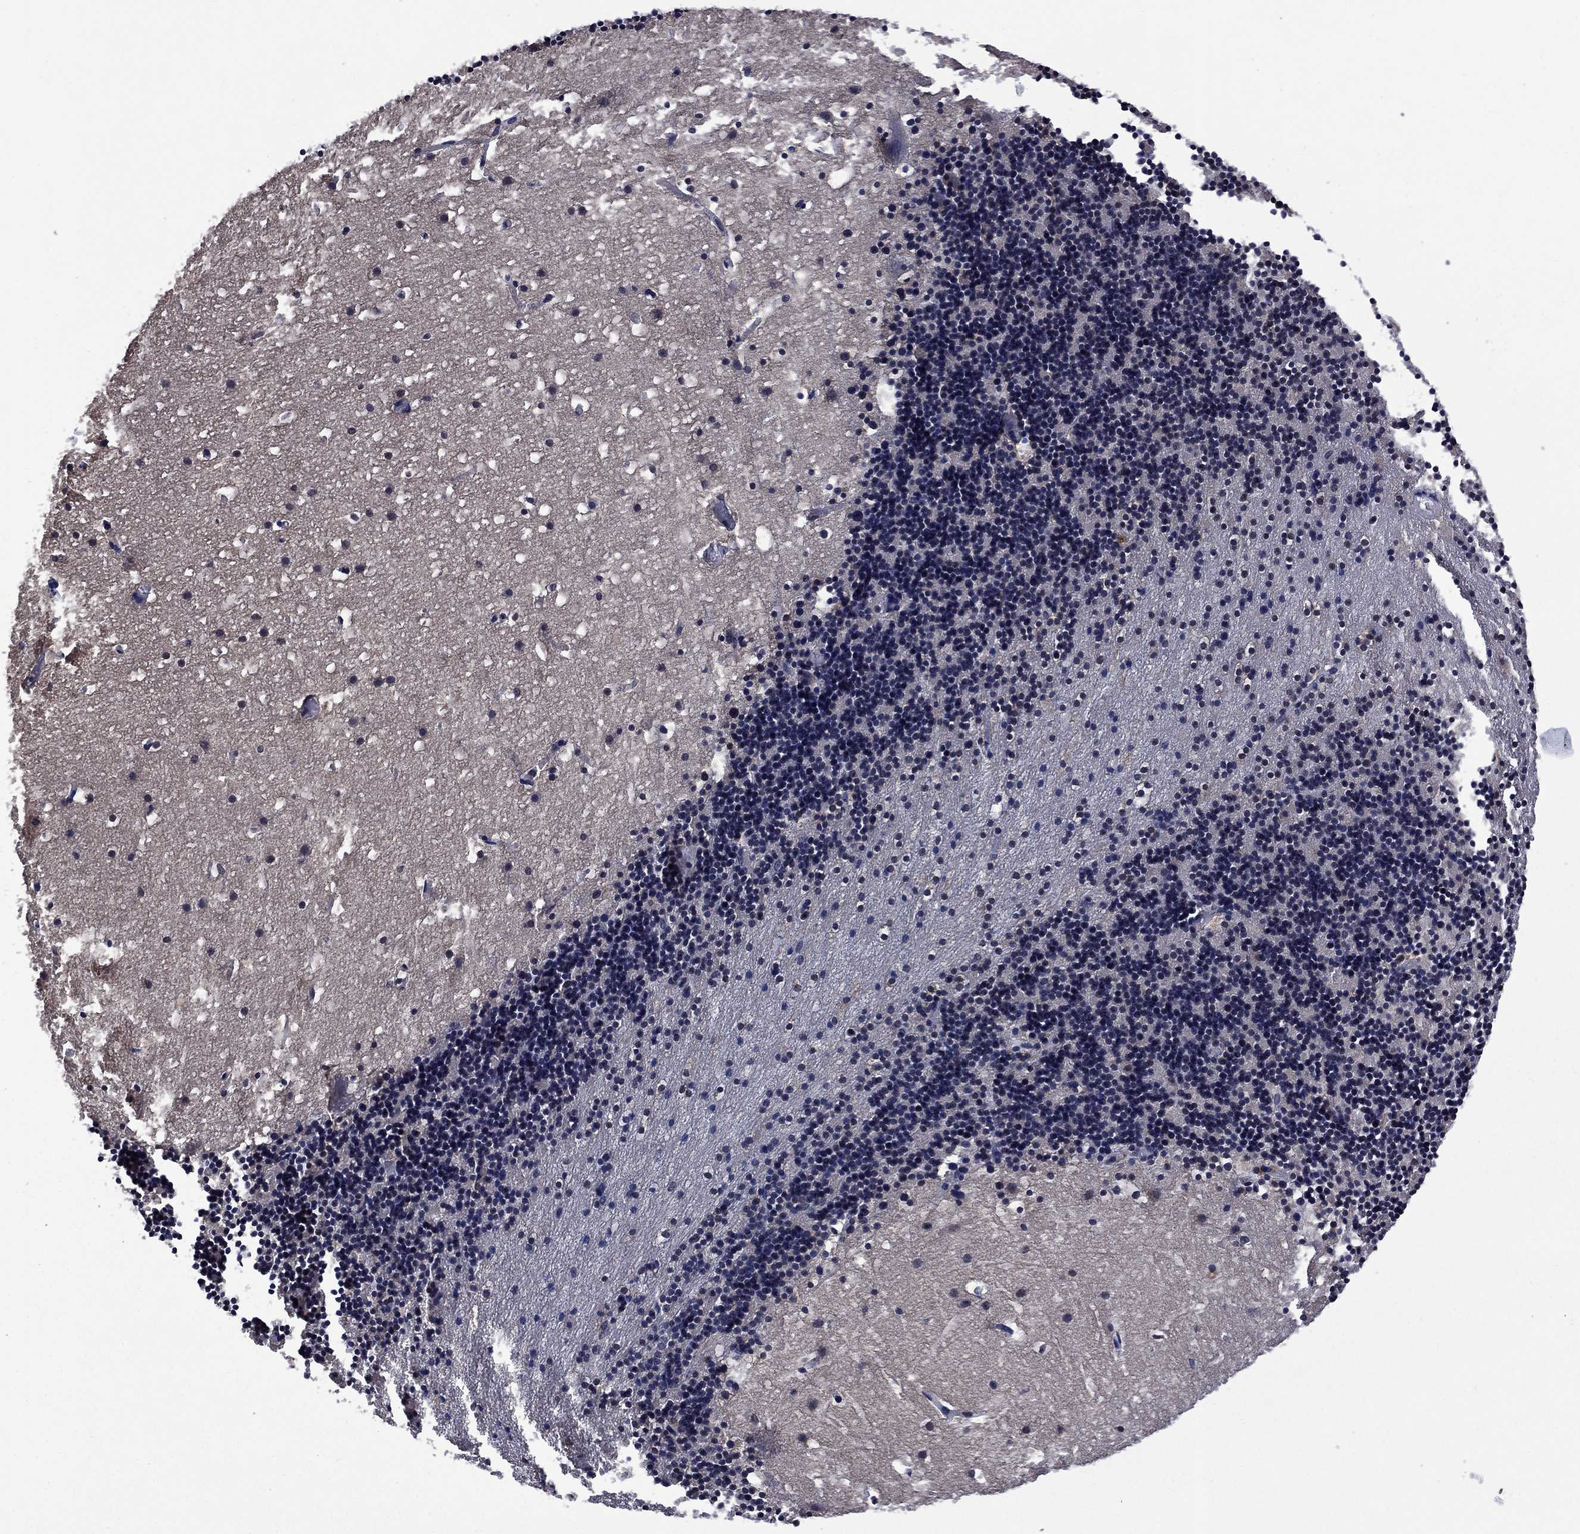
{"staining": {"intensity": "strong", "quantity": "<25%", "location": "nuclear"}, "tissue": "cerebellum", "cell_type": "Cells in granular layer", "image_type": "normal", "snomed": [{"axis": "morphology", "description": "Normal tissue, NOS"}, {"axis": "topography", "description": "Cerebellum"}], "caption": "Immunohistochemical staining of unremarkable human cerebellum exhibits <25% levels of strong nuclear protein staining in about <25% of cells in granular layer. Immunohistochemistry stains the protein in brown and the nuclei are stained blue.", "gene": "FBLL1", "patient": {"sex": "male", "age": 37}}